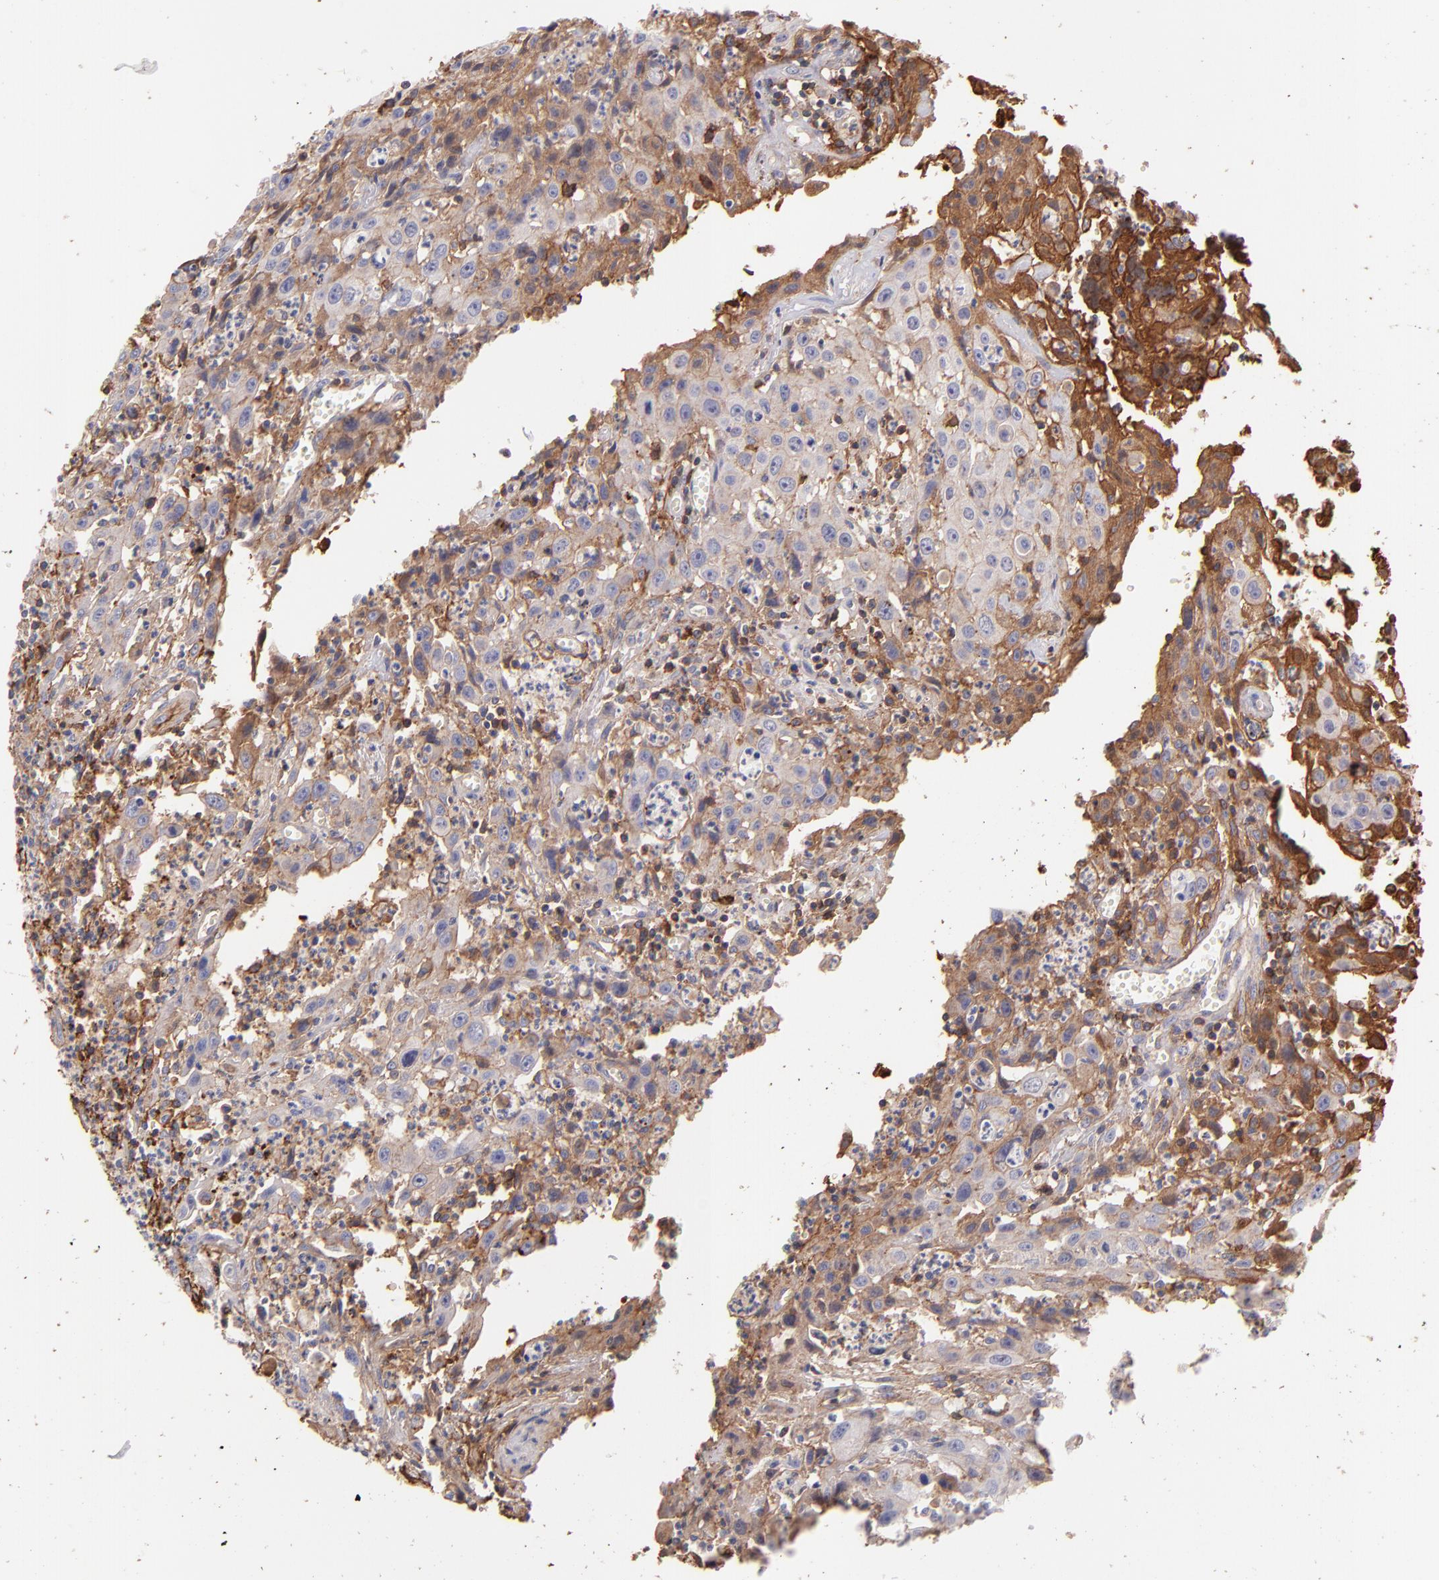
{"staining": {"intensity": "weak", "quantity": ">75%", "location": "cytoplasmic/membranous"}, "tissue": "urothelial cancer", "cell_type": "Tumor cells", "image_type": "cancer", "snomed": [{"axis": "morphology", "description": "Urothelial carcinoma, High grade"}, {"axis": "topography", "description": "Urinary bladder"}], "caption": "Urothelial cancer stained with a protein marker exhibits weak staining in tumor cells.", "gene": "FGB", "patient": {"sex": "male", "age": 66}}